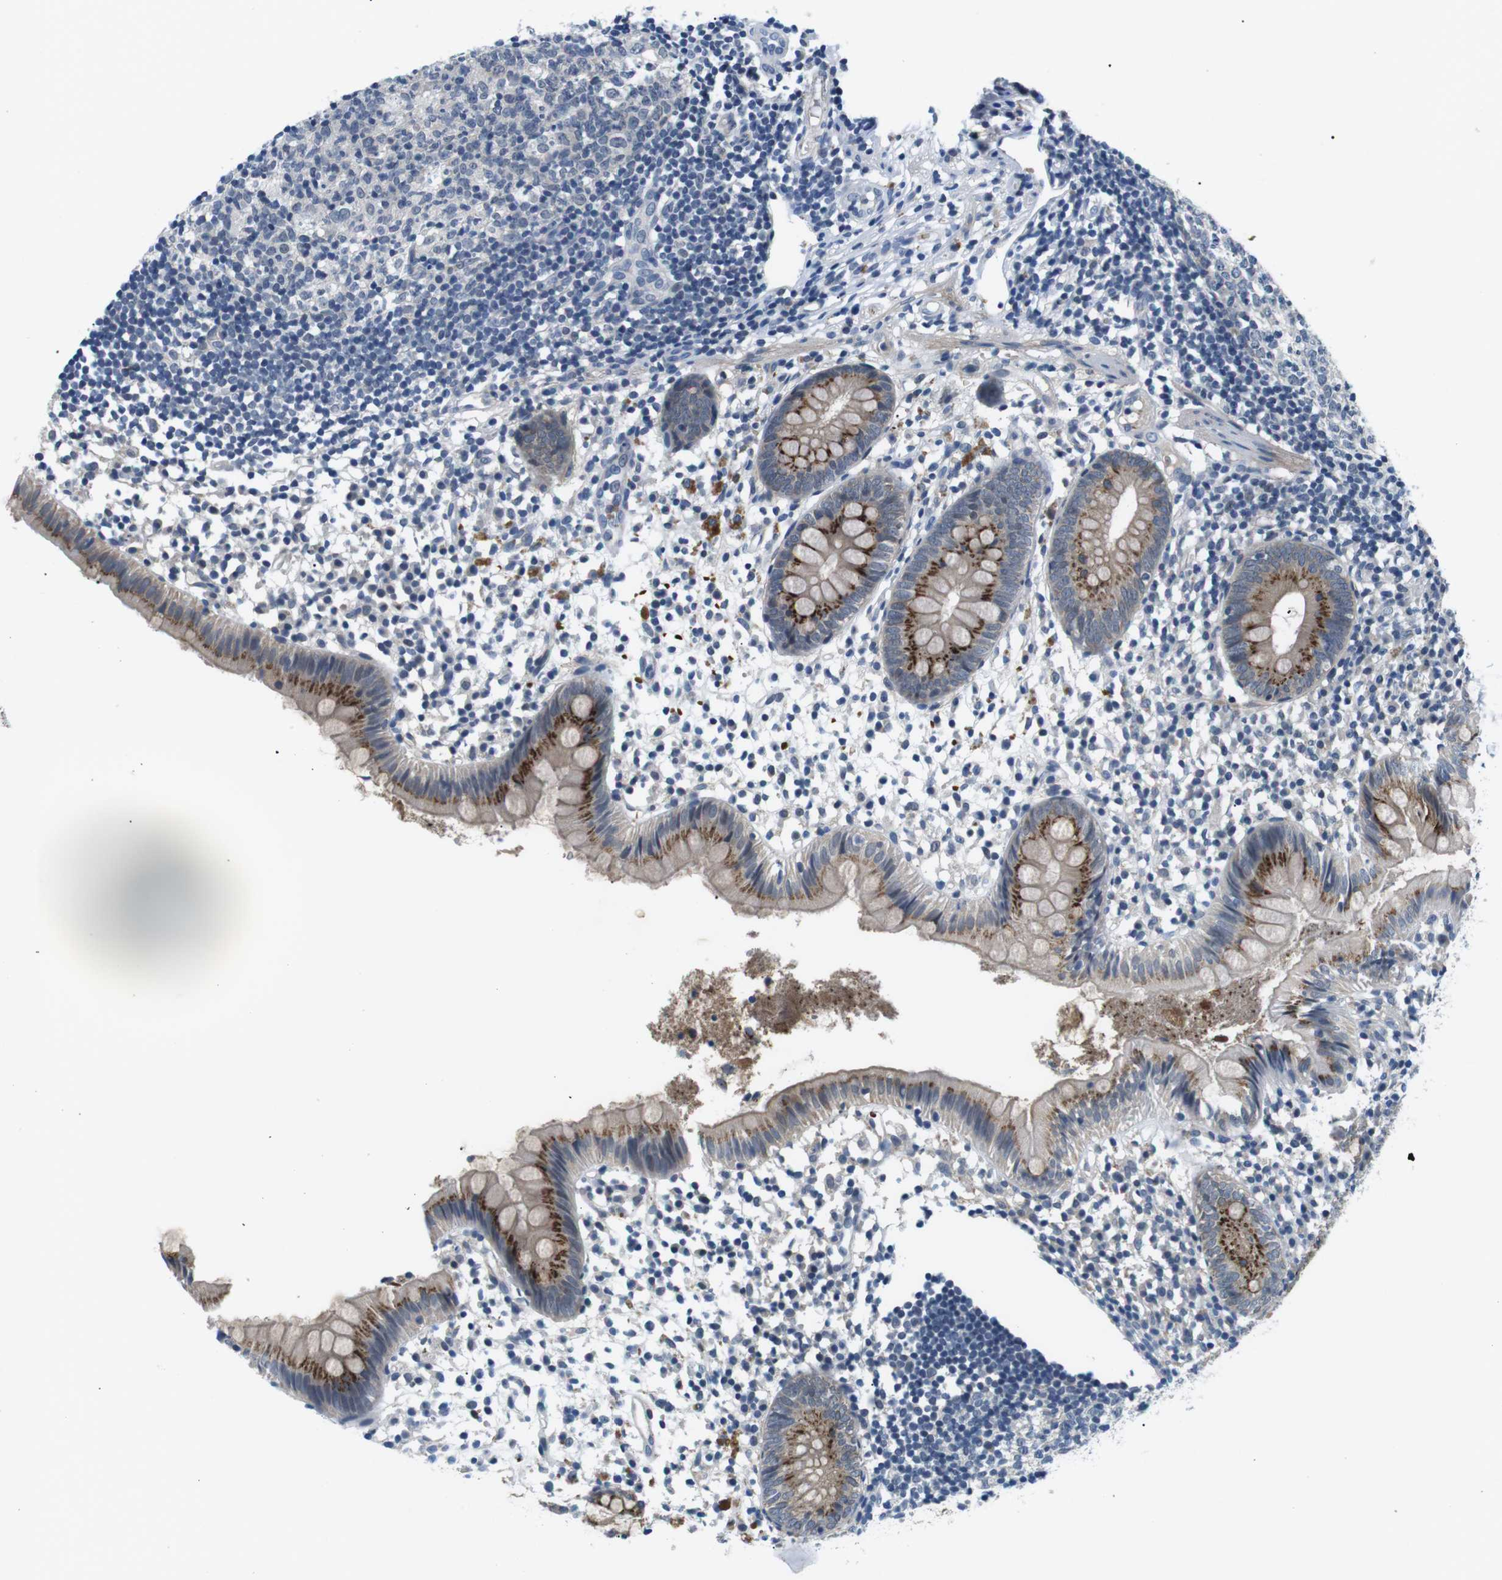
{"staining": {"intensity": "moderate", "quantity": ">75%", "location": "cytoplasmic/membranous"}, "tissue": "appendix", "cell_type": "Glandular cells", "image_type": "normal", "snomed": [{"axis": "morphology", "description": "Normal tissue, NOS"}, {"axis": "topography", "description": "Appendix"}], "caption": "Protein analysis of benign appendix displays moderate cytoplasmic/membranous positivity in approximately >75% of glandular cells. (Stains: DAB (3,3'-diaminobenzidine) in brown, nuclei in blue, Microscopy: brightfield microscopy at high magnification).", "gene": "WSCD1", "patient": {"sex": "female", "age": 20}}